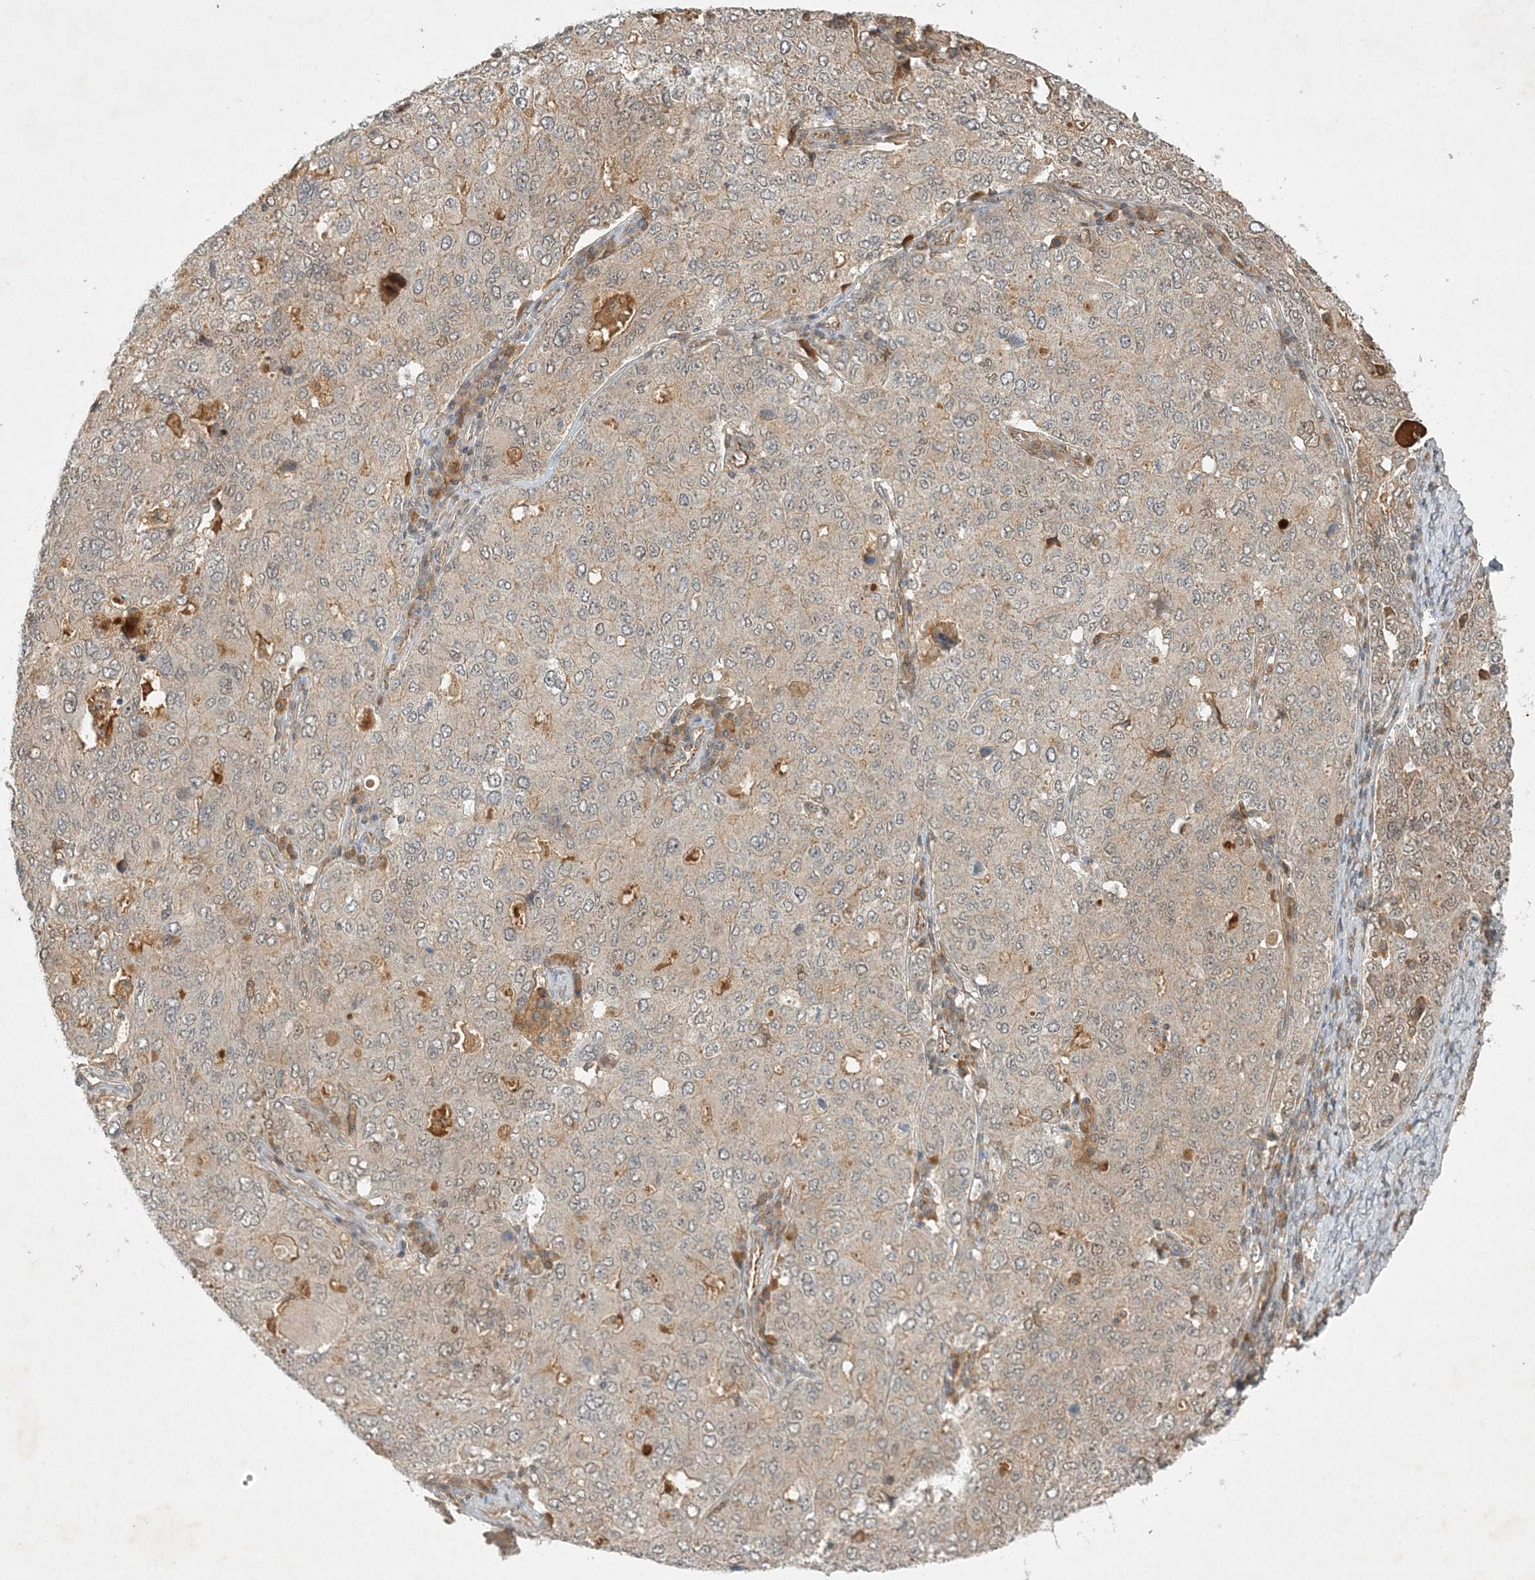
{"staining": {"intensity": "negative", "quantity": "none", "location": "none"}, "tissue": "ovarian cancer", "cell_type": "Tumor cells", "image_type": "cancer", "snomed": [{"axis": "morphology", "description": "Carcinoma, endometroid"}, {"axis": "topography", "description": "Ovary"}], "caption": "A high-resolution micrograph shows immunohistochemistry staining of endometroid carcinoma (ovarian), which demonstrates no significant staining in tumor cells.", "gene": "ZCCHC4", "patient": {"sex": "female", "age": 62}}